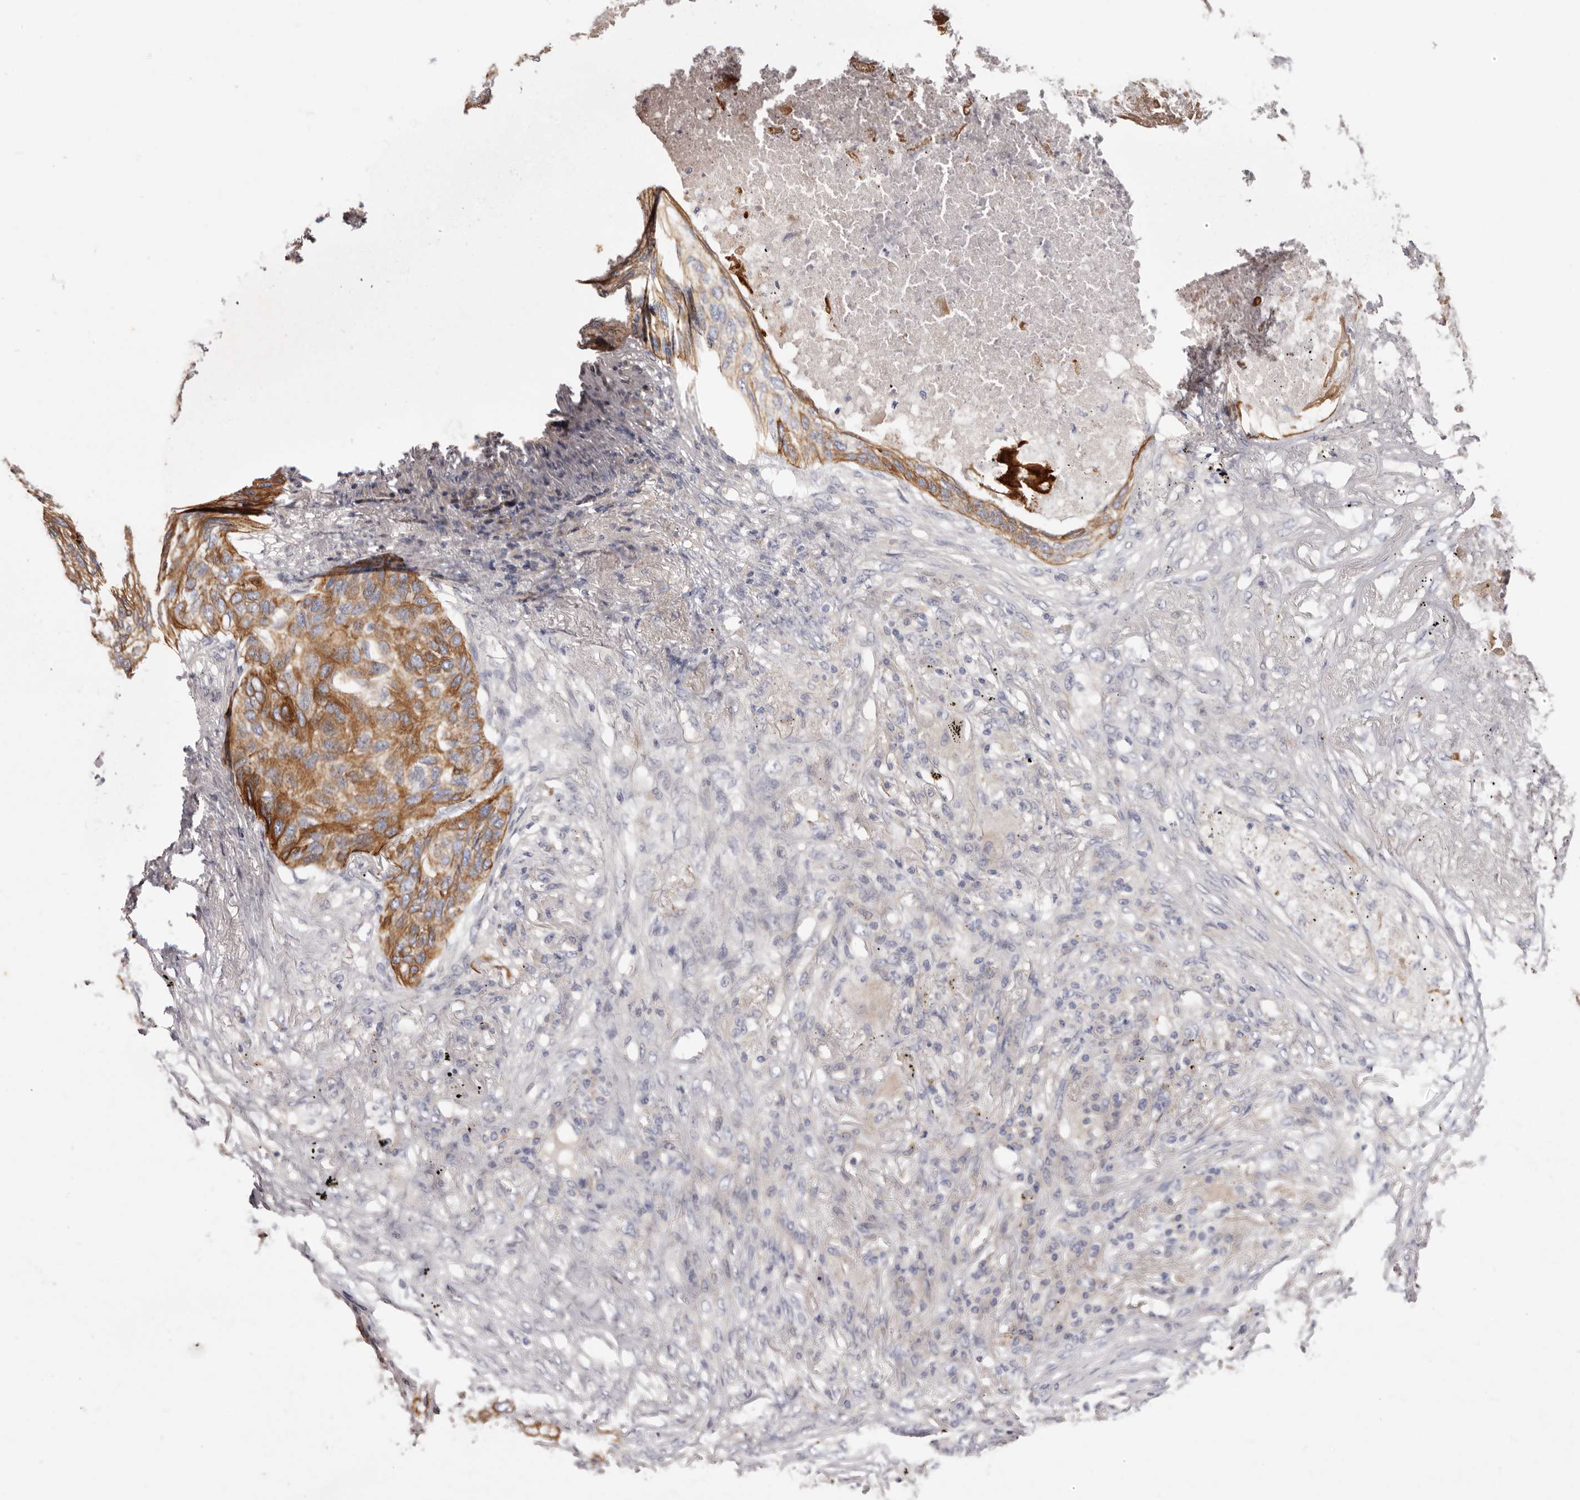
{"staining": {"intensity": "moderate", "quantity": ">75%", "location": "cytoplasmic/membranous"}, "tissue": "lung cancer", "cell_type": "Tumor cells", "image_type": "cancer", "snomed": [{"axis": "morphology", "description": "Squamous cell carcinoma, NOS"}, {"axis": "topography", "description": "Lung"}], "caption": "Immunohistochemistry (IHC) (DAB) staining of human lung cancer (squamous cell carcinoma) shows moderate cytoplasmic/membranous protein positivity in about >75% of tumor cells.", "gene": "STK16", "patient": {"sex": "female", "age": 63}}